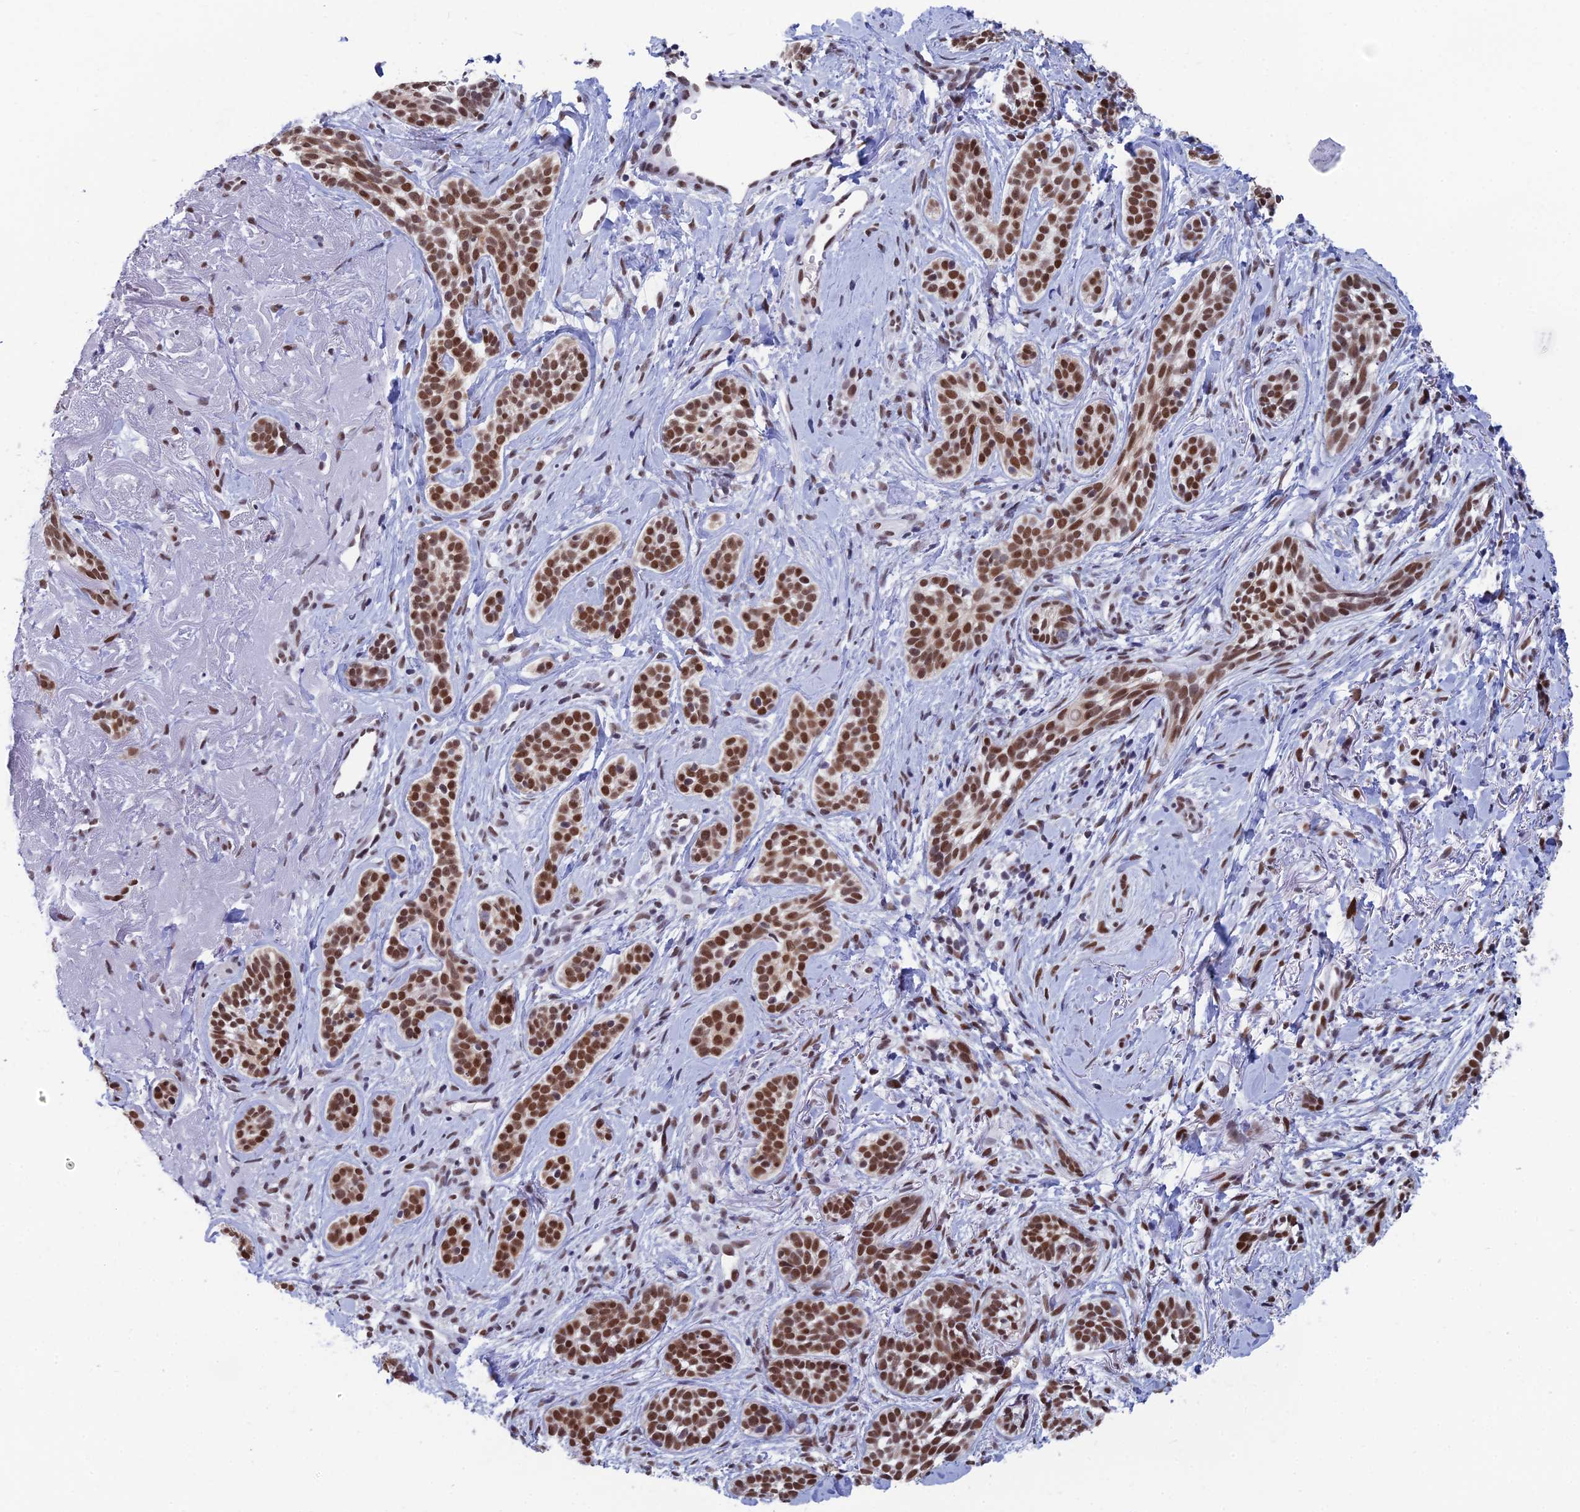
{"staining": {"intensity": "strong", "quantity": ">75%", "location": "nuclear"}, "tissue": "skin cancer", "cell_type": "Tumor cells", "image_type": "cancer", "snomed": [{"axis": "morphology", "description": "Basal cell carcinoma"}, {"axis": "topography", "description": "Skin"}], "caption": "This photomicrograph exhibits basal cell carcinoma (skin) stained with IHC to label a protein in brown. The nuclear of tumor cells show strong positivity for the protein. Nuclei are counter-stained blue.", "gene": "NABP2", "patient": {"sex": "male", "age": 71}}